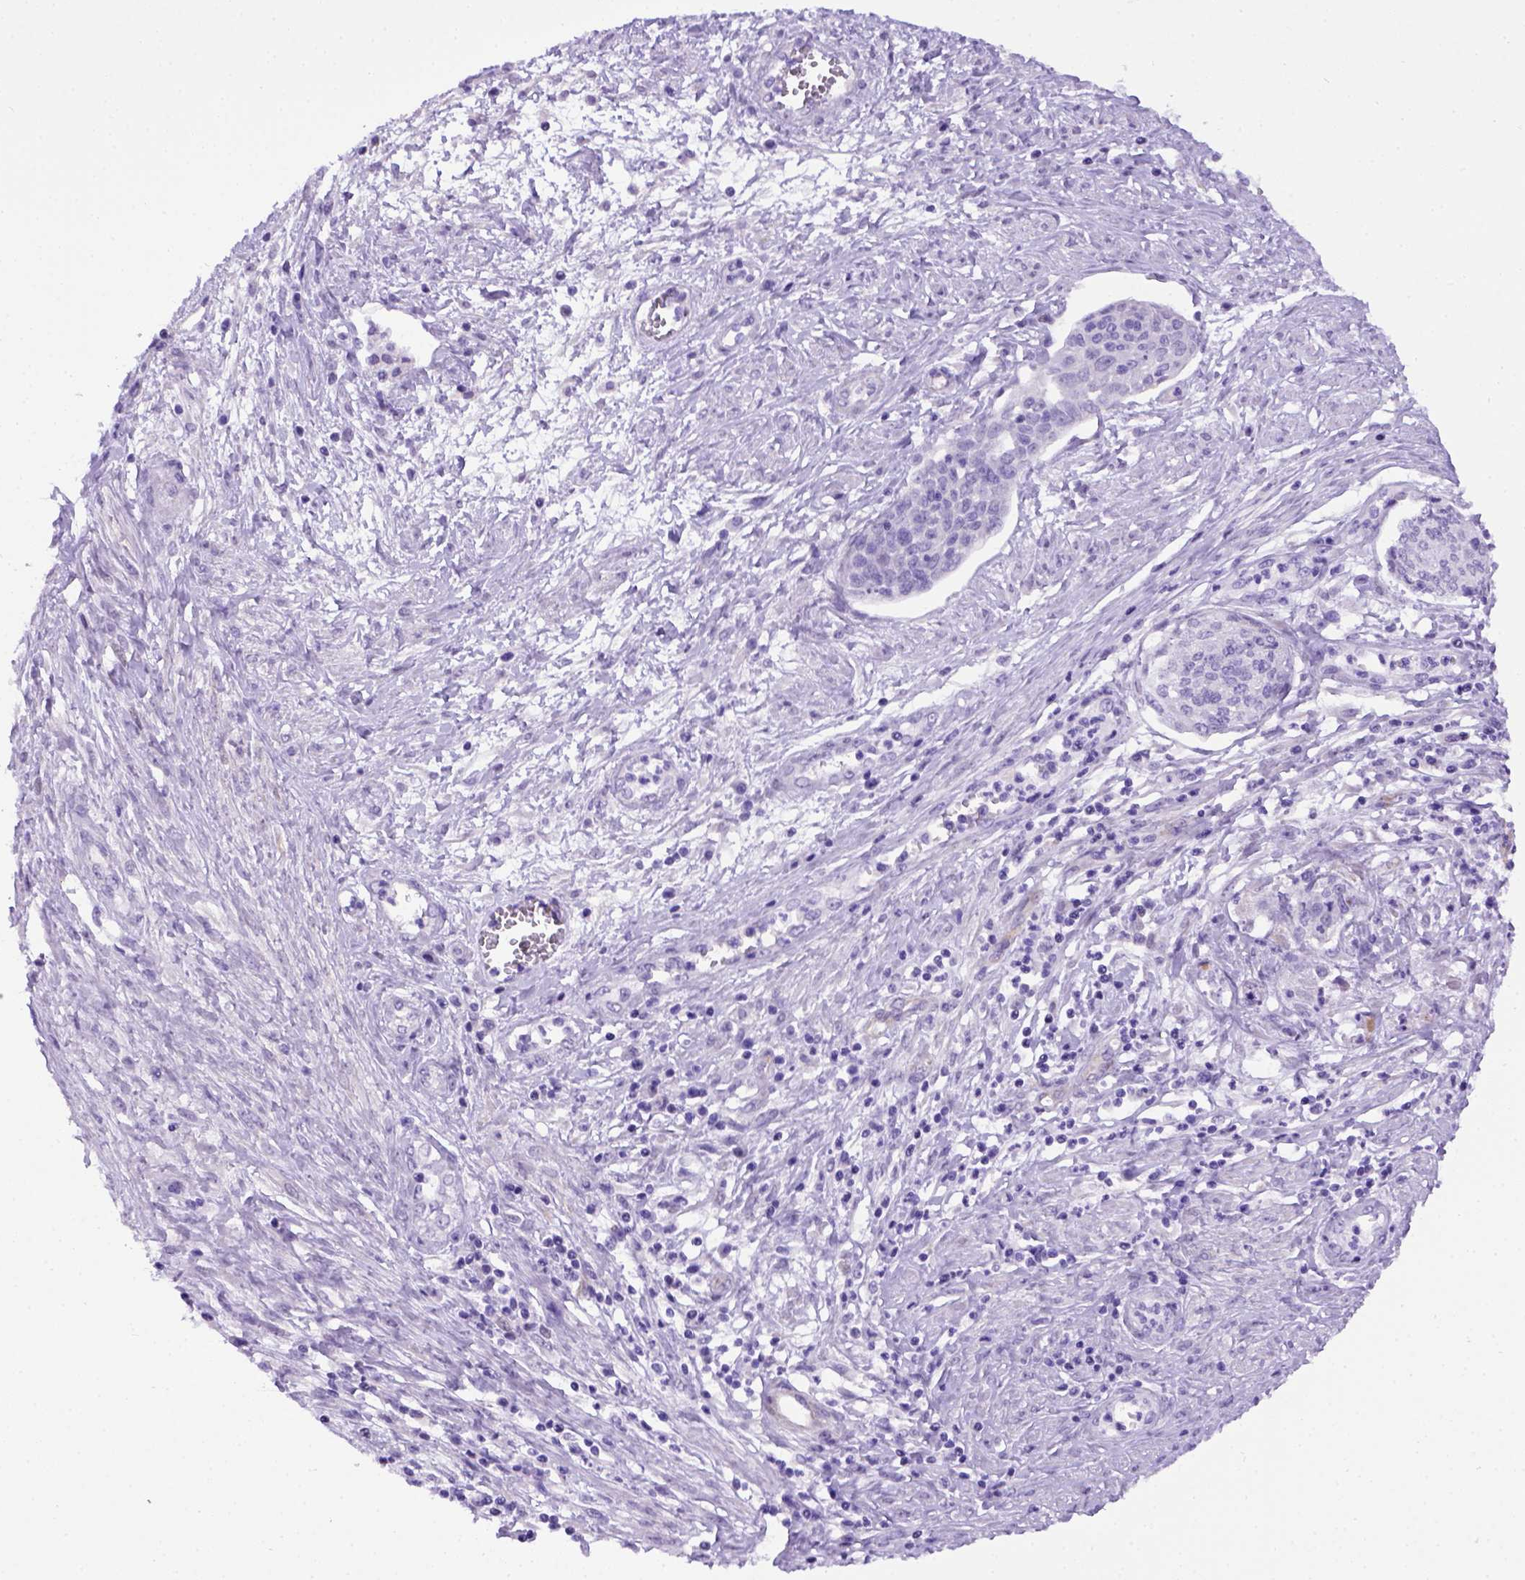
{"staining": {"intensity": "negative", "quantity": "none", "location": "none"}, "tissue": "cervical cancer", "cell_type": "Tumor cells", "image_type": "cancer", "snomed": [{"axis": "morphology", "description": "Squamous cell carcinoma, NOS"}, {"axis": "topography", "description": "Cervix"}], "caption": "Tumor cells show no significant protein positivity in cervical cancer.", "gene": "ADAM12", "patient": {"sex": "female", "age": 34}}